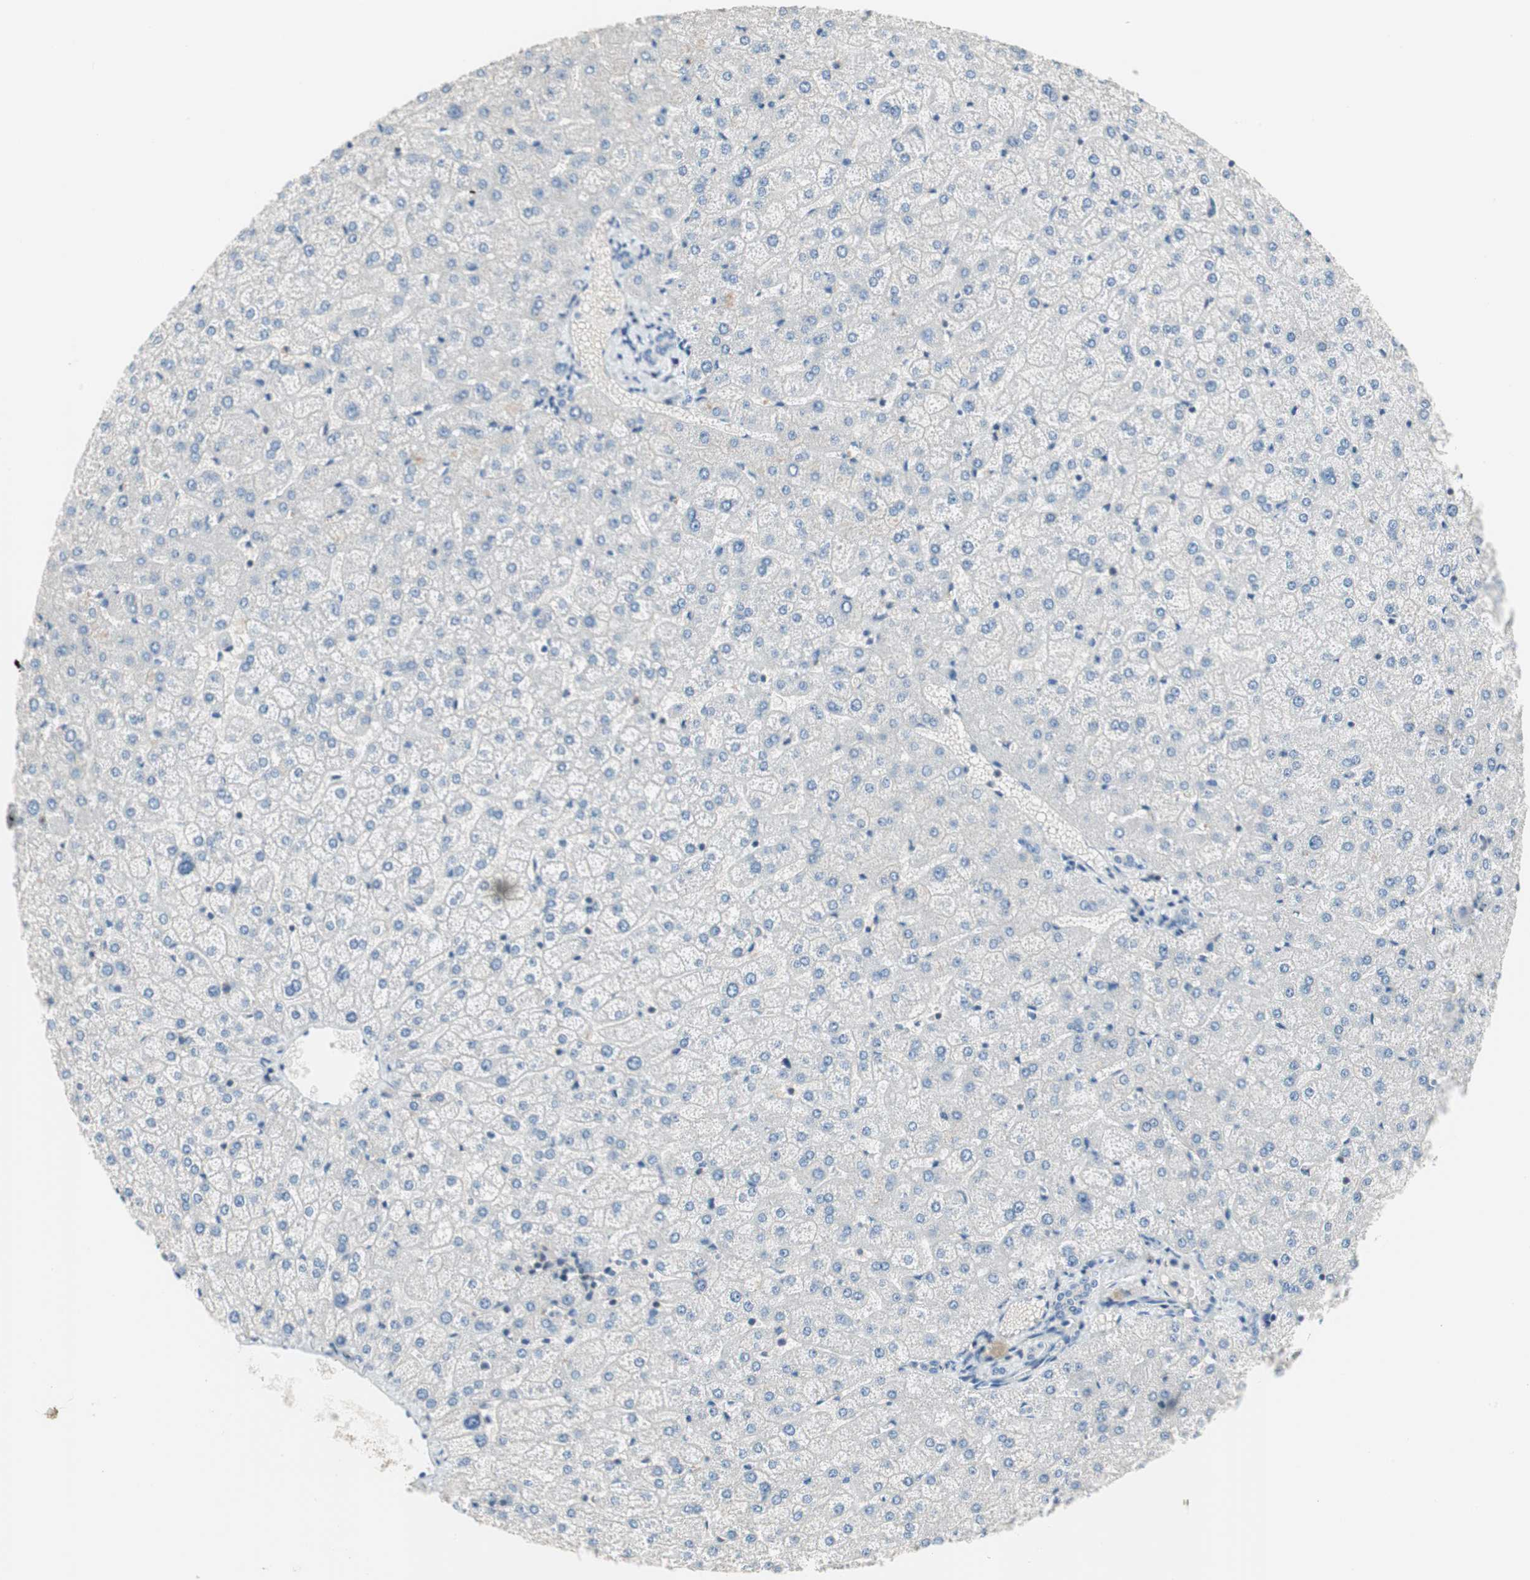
{"staining": {"intensity": "negative", "quantity": "none", "location": "none"}, "tissue": "liver", "cell_type": "Cholangiocytes", "image_type": "normal", "snomed": [{"axis": "morphology", "description": "Normal tissue, NOS"}, {"axis": "morphology", "description": "Fibrosis, NOS"}, {"axis": "topography", "description": "Liver"}], "caption": "DAB (3,3'-diaminobenzidine) immunohistochemical staining of normal liver shows no significant staining in cholangiocytes.", "gene": "NFATC2", "patient": {"sex": "female", "age": 29}}